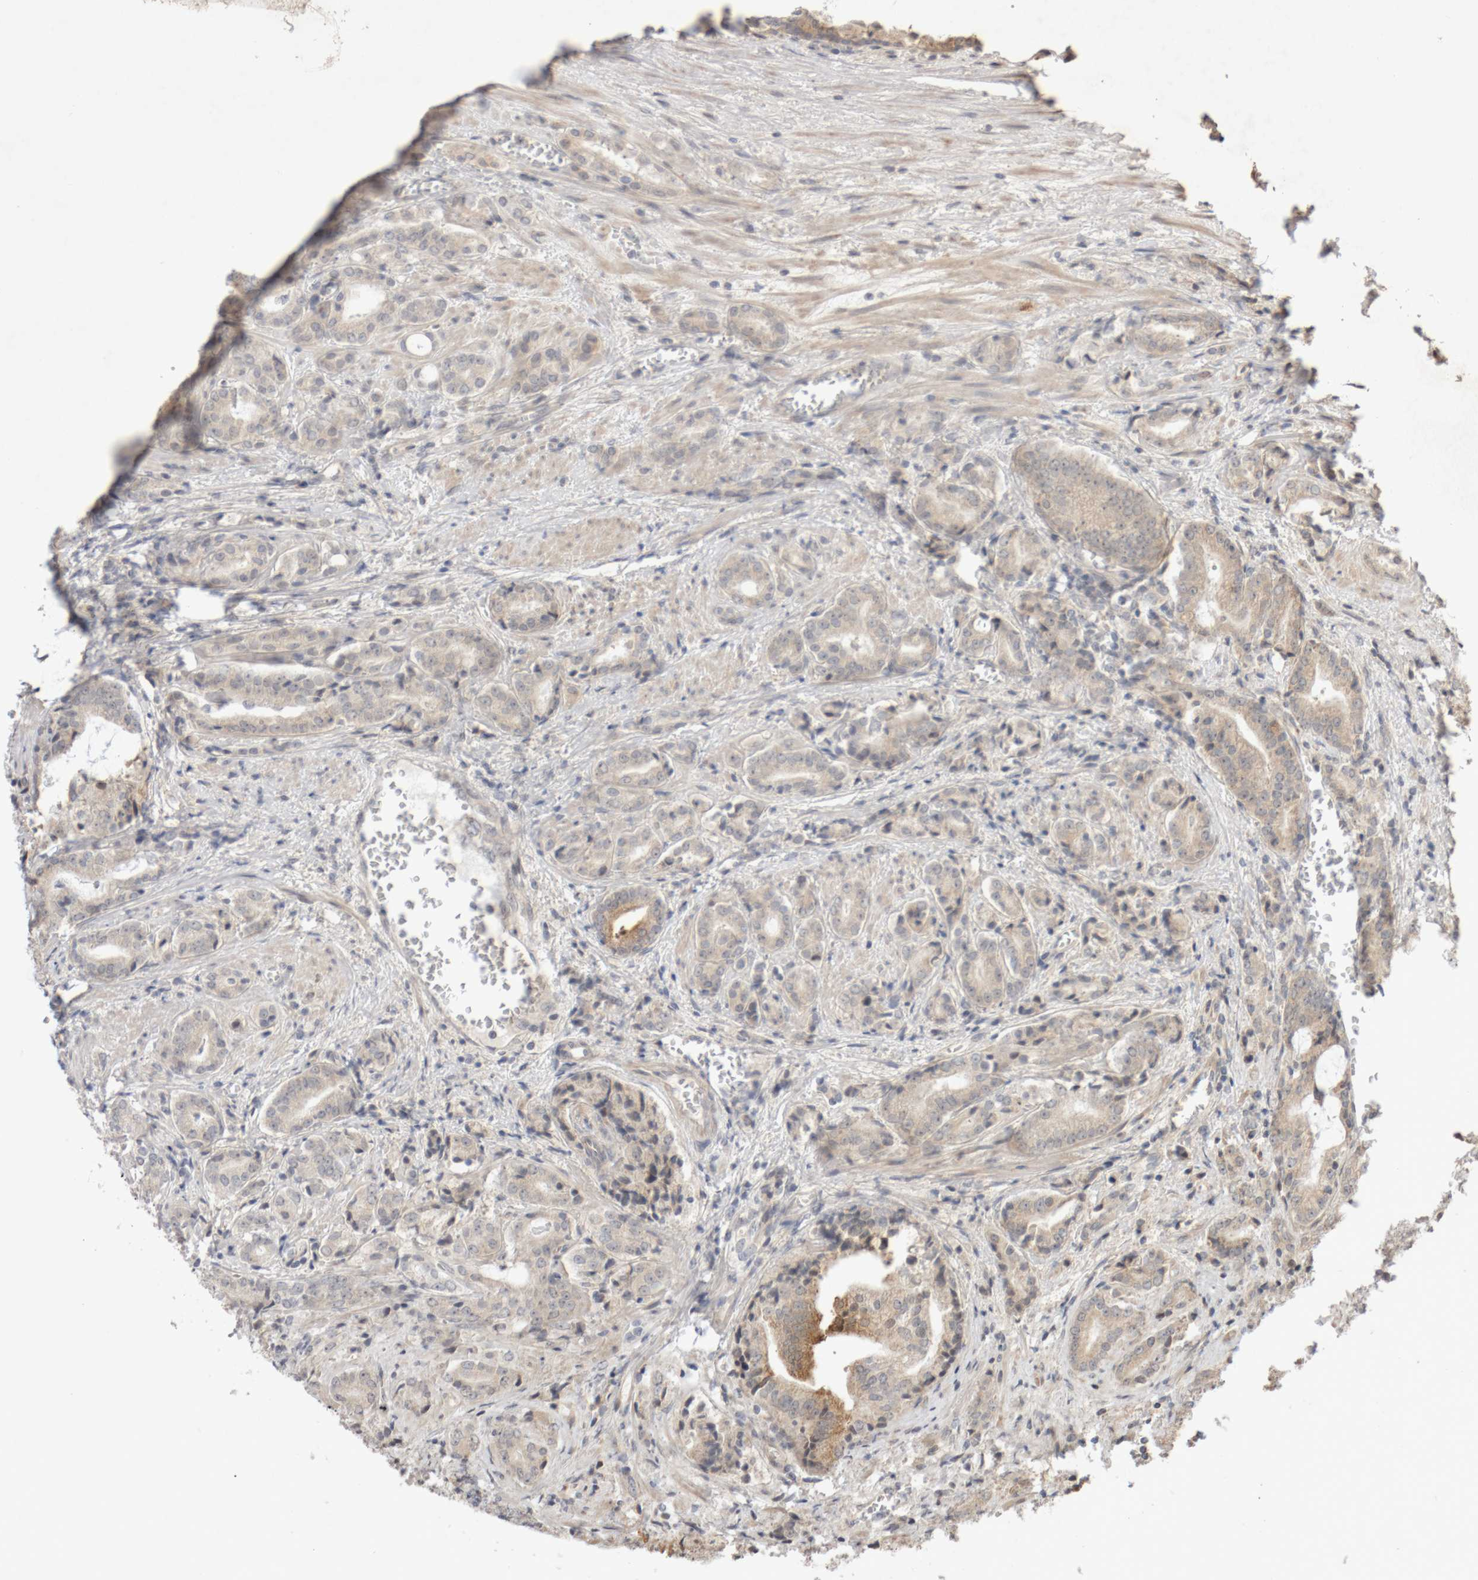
{"staining": {"intensity": "weak", "quantity": "<25%", "location": "cytoplasmic/membranous"}, "tissue": "prostate cancer", "cell_type": "Tumor cells", "image_type": "cancer", "snomed": [{"axis": "morphology", "description": "Adenocarcinoma, High grade"}, {"axis": "topography", "description": "Prostate"}], "caption": "This image is of high-grade adenocarcinoma (prostate) stained with immunohistochemistry (IHC) to label a protein in brown with the nuclei are counter-stained blue. There is no staining in tumor cells.", "gene": "DPH7", "patient": {"sex": "male", "age": 57}}